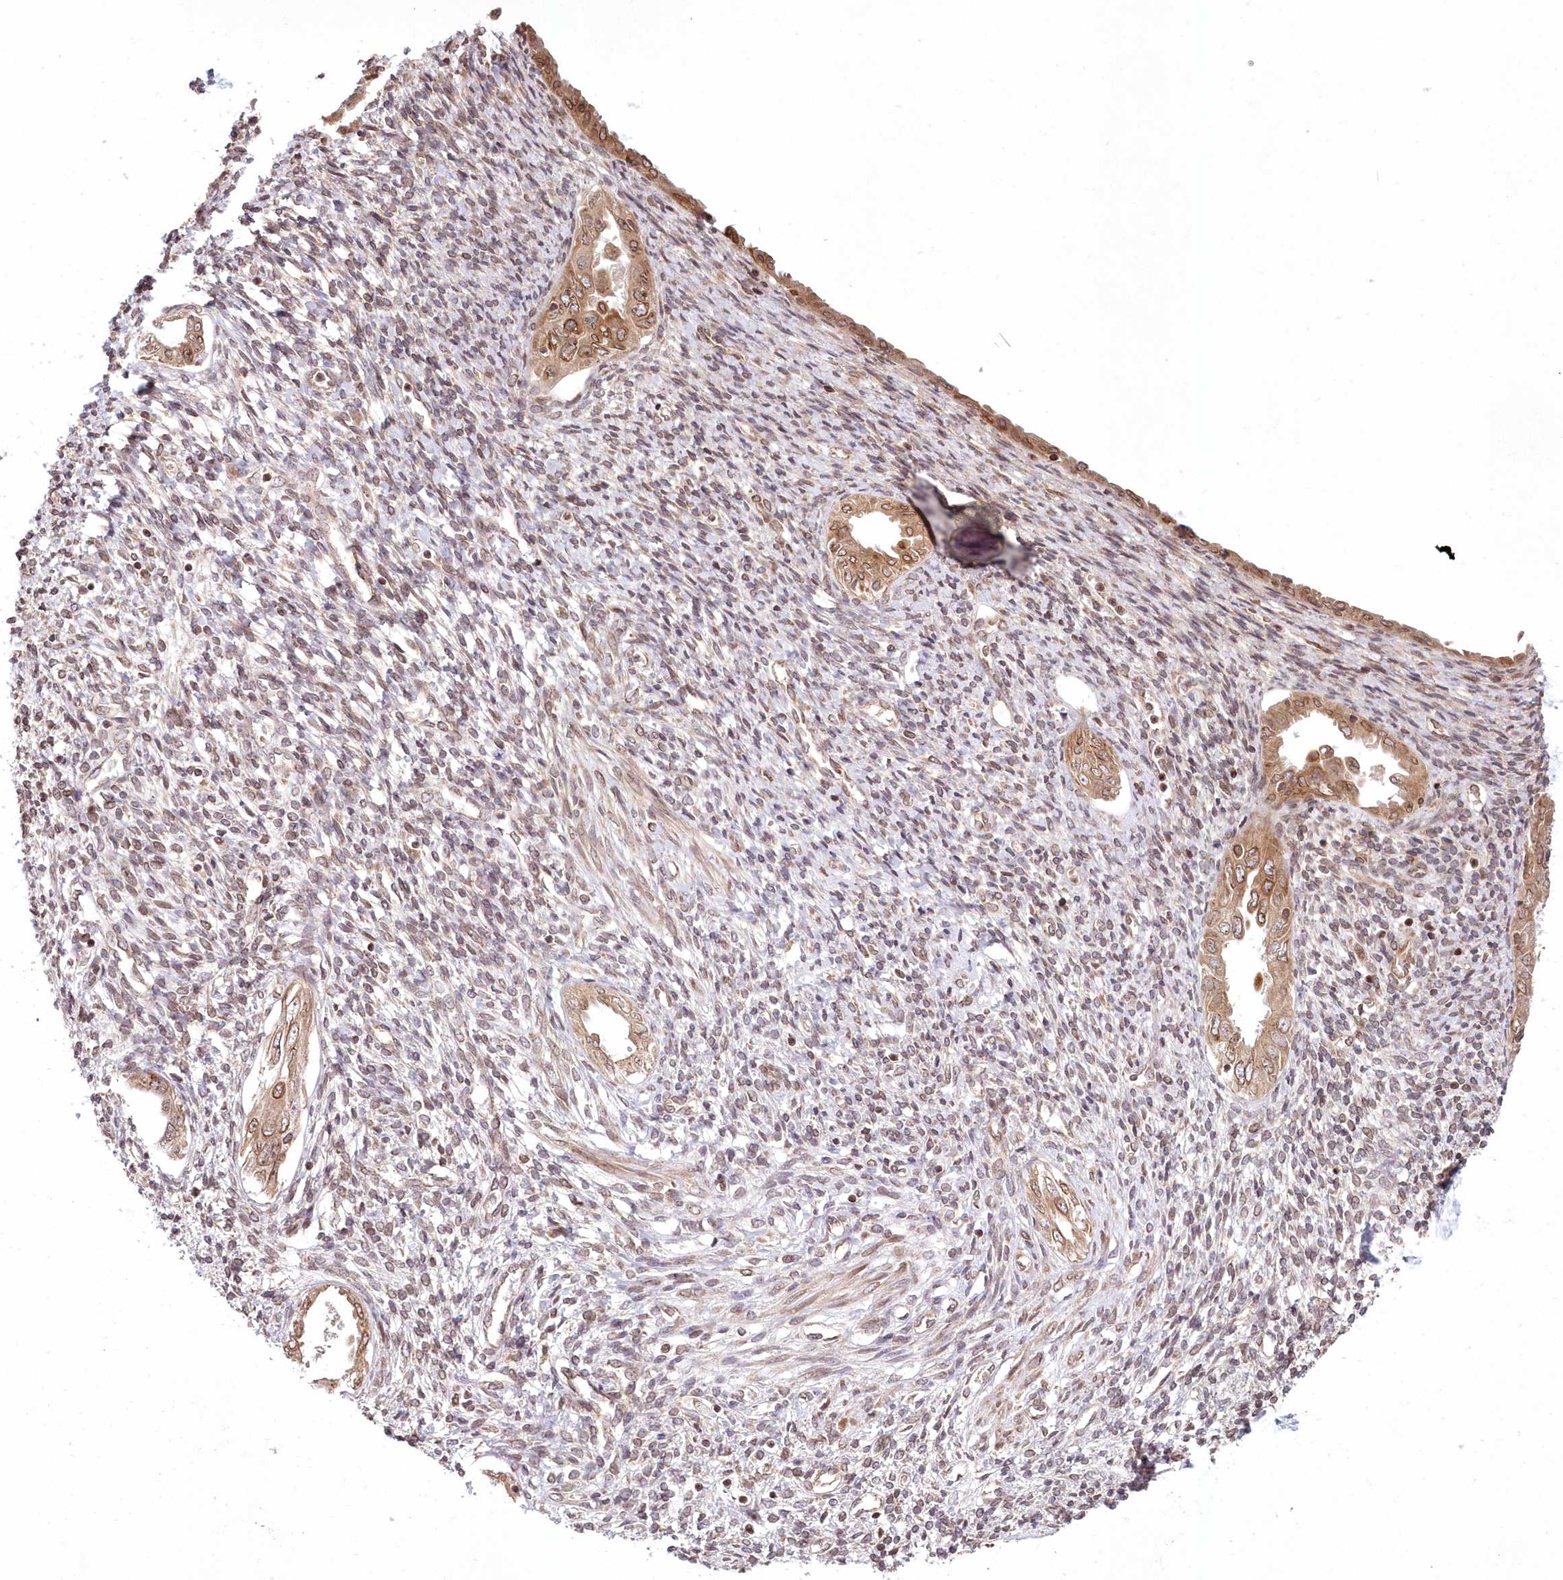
{"staining": {"intensity": "weak", "quantity": "25%-75%", "location": "cytoplasmic/membranous,nuclear"}, "tissue": "endometrium", "cell_type": "Cells in endometrial stroma", "image_type": "normal", "snomed": [{"axis": "morphology", "description": "Normal tissue, NOS"}, {"axis": "topography", "description": "Endometrium"}], "caption": "Cells in endometrial stroma demonstrate low levels of weak cytoplasmic/membranous,nuclear expression in about 25%-75% of cells in normal endometrium.", "gene": "DNAJC27", "patient": {"sex": "female", "age": 66}}